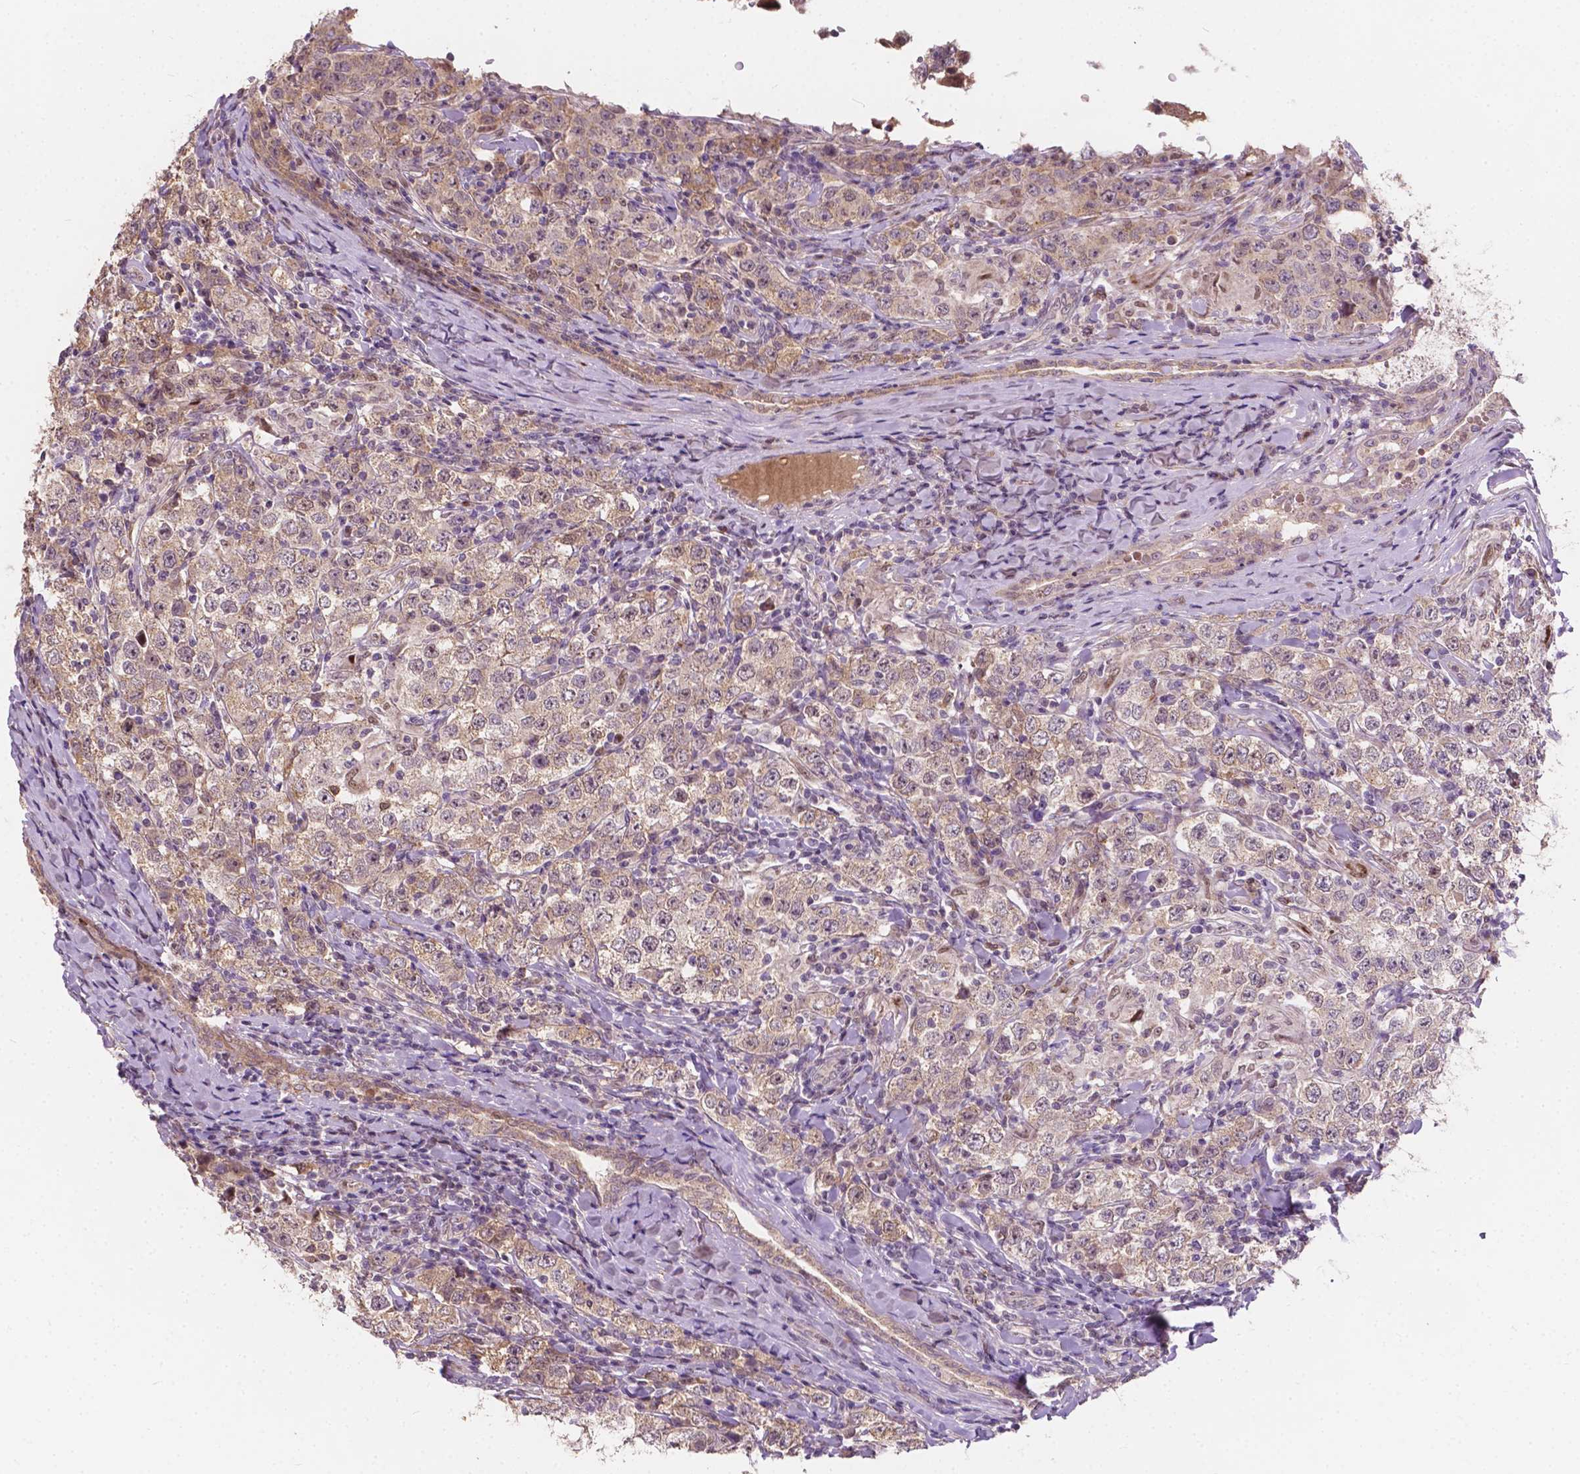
{"staining": {"intensity": "weak", "quantity": ">75%", "location": "cytoplasmic/membranous"}, "tissue": "testis cancer", "cell_type": "Tumor cells", "image_type": "cancer", "snomed": [{"axis": "morphology", "description": "Seminoma, NOS"}, {"axis": "morphology", "description": "Carcinoma, Embryonal, NOS"}, {"axis": "topography", "description": "Testis"}], "caption": "IHC (DAB) staining of testis cancer demonstrates weak cytoplasmic/membranous protein positivity in about >75% of tumor cells.", "gene": "DUSP16", "patient": {"sex": "male", "age": 41}}